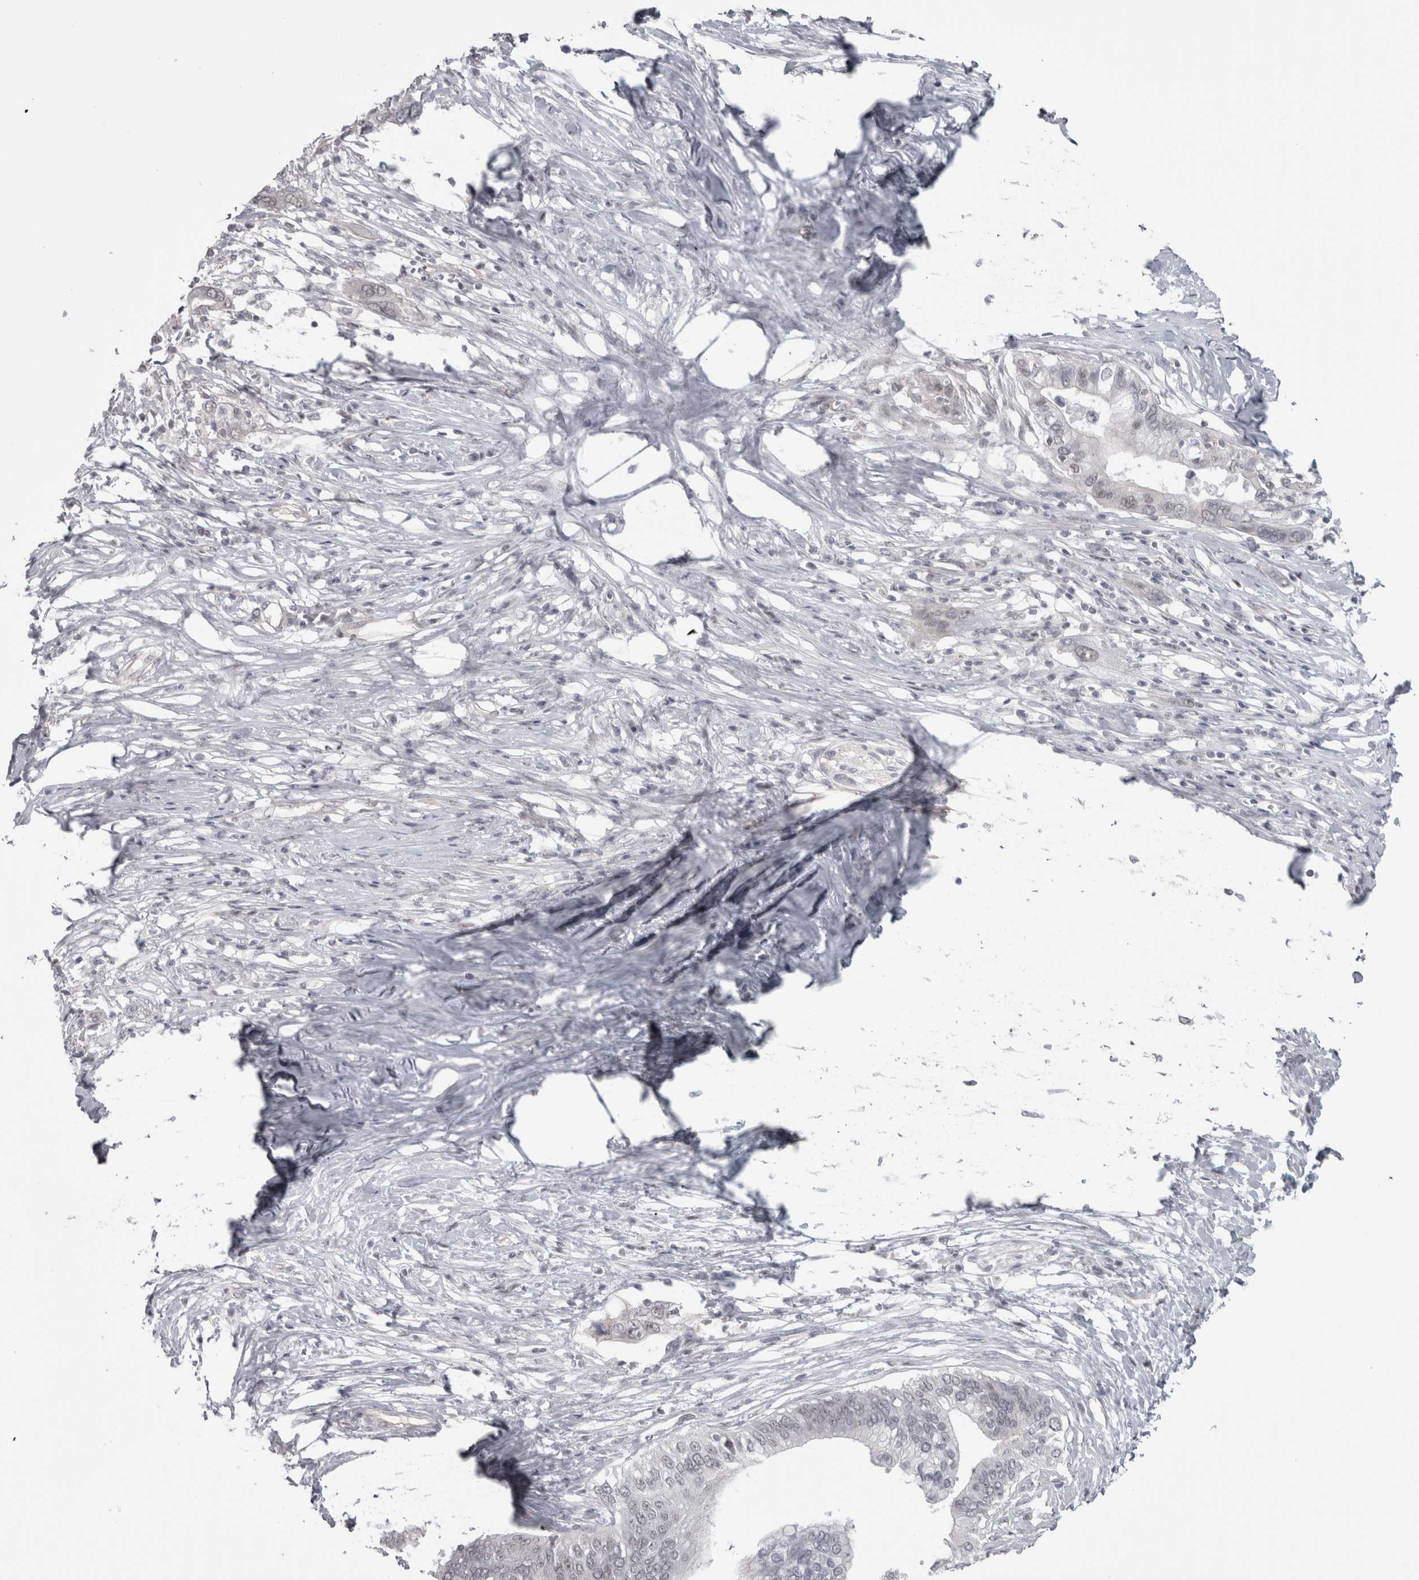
{"staining": {"intensity": "negative", "quantity": "none", "location": "none"}, "tissue": "pancreatic cancer", "cell_type": "Tumor cells", "image_type": "cancer", "snomed": [{"axis": "morphology", "description": "Normal tissue, NOS"}, {"axis": "morphology", "description": "Adenocarcinoma, NOS"}, {"axis": "topography", "description": "Pancreas"}, {"axis": "topography", "description": "Peripheral nerve tissue"}], "caption": "Tumor cells show no significant staining in pancreatic adenocarcinoma.", "gene": "PPP1R12B", "patient": {"sex": "male", "age": 59}}